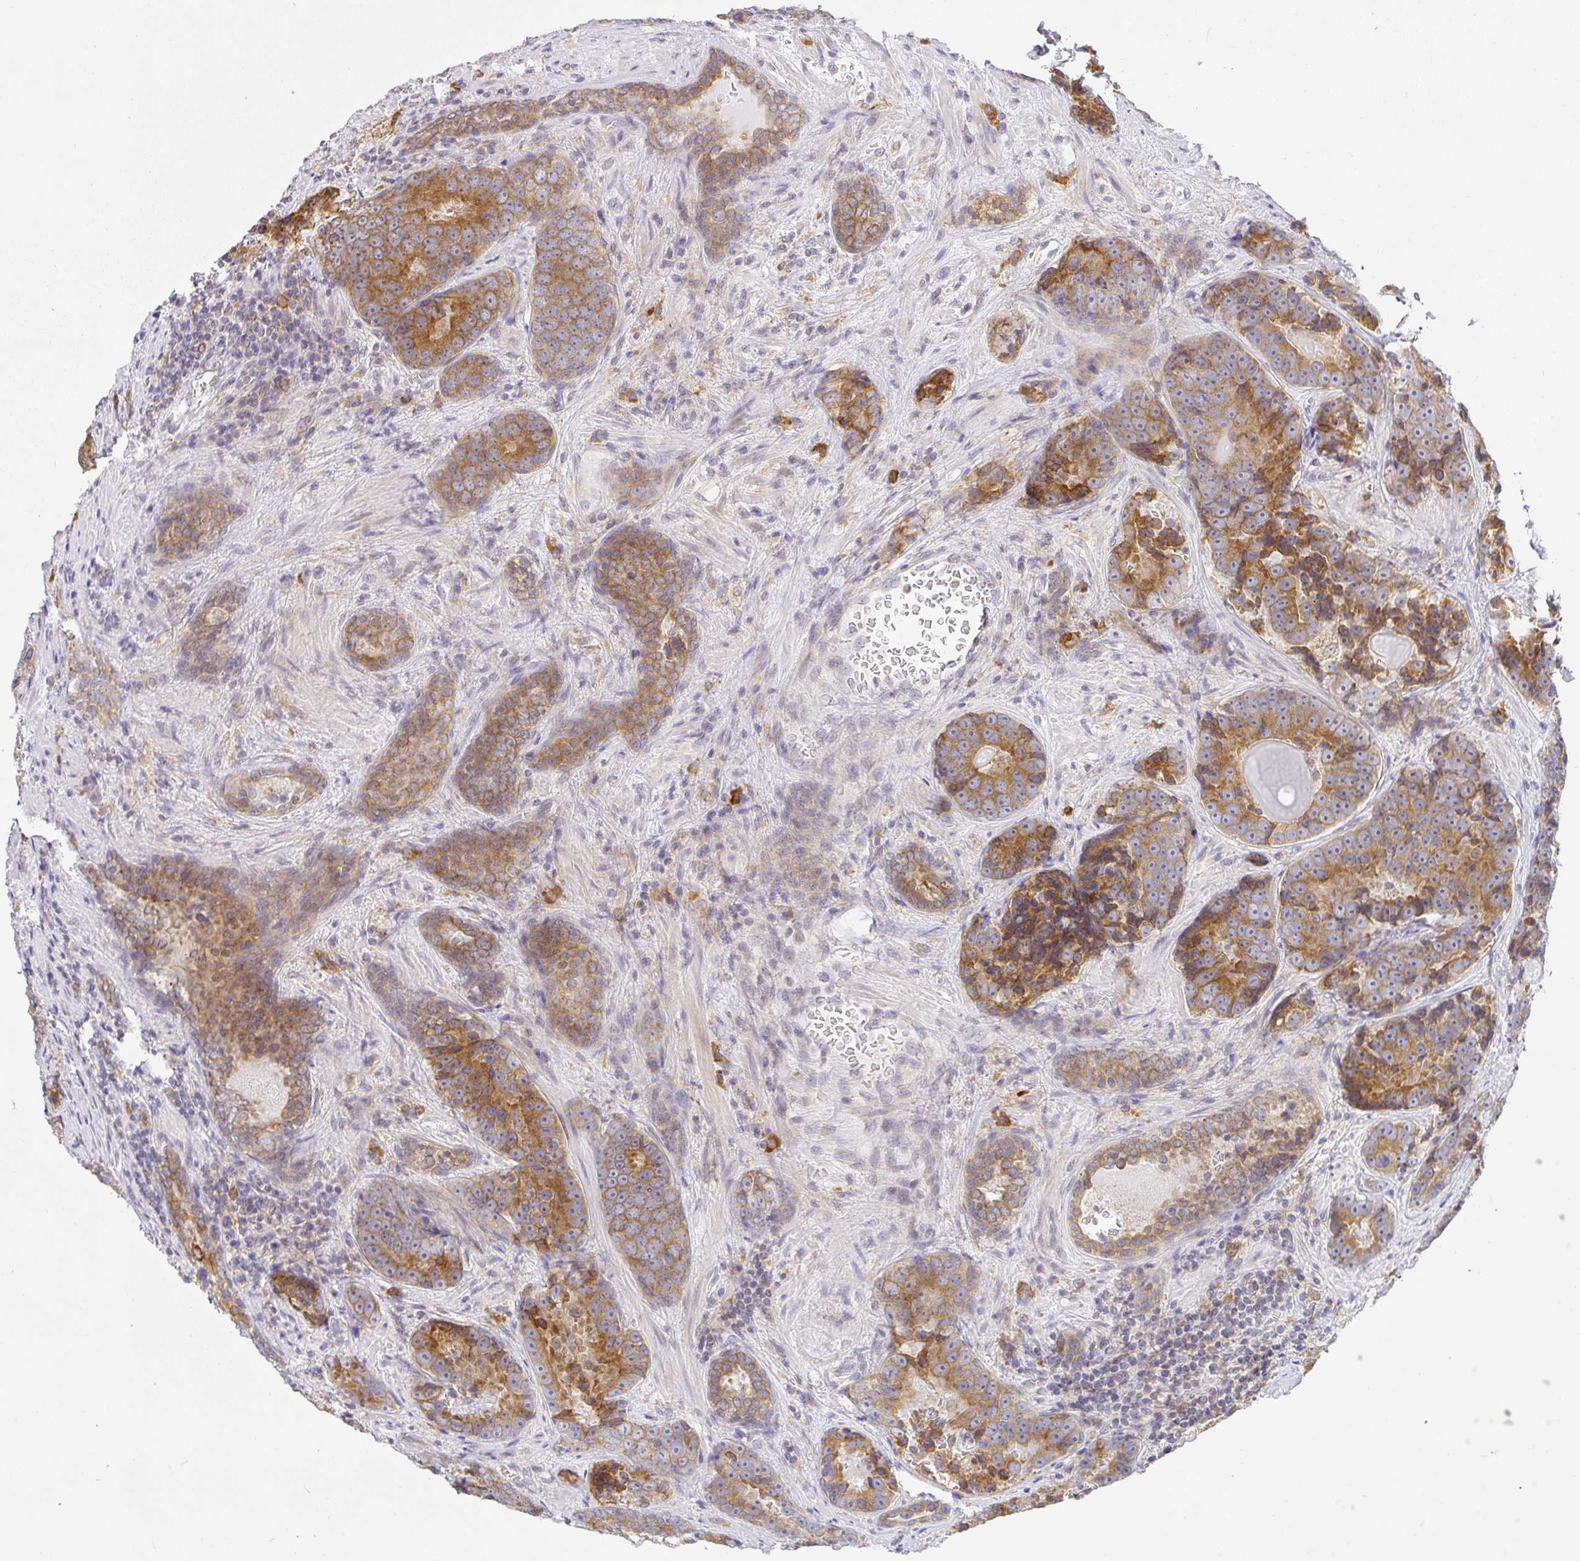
{"staining": {"intensity": "moderate", "quantity": ">75%", "location": "cytoplasmic/membranous"}, "tissue": "prostate cancer", "cell_type": "Tumor cells", "image_type": "cancer", "snomed": [{"axis": "morphology", "description": "Adenocarcinoma, Low grade"}, {"axis": "topography", "description": "Prostate"}], "caption": "Tumor cells exhibit medium levels of moderate cytoplasmic/membranous expression in about >75% of cells in human prostate cancer (low-grade adenocarcinoma). The protein of interest is stained brown, and the nuclei are stained in blue (DAB (3,3'-diaminobenzidine) IHC with brightfield microscopy, high magnification).", "gene": "DERL2", "patient": {"sex": "male", "age": 62}}